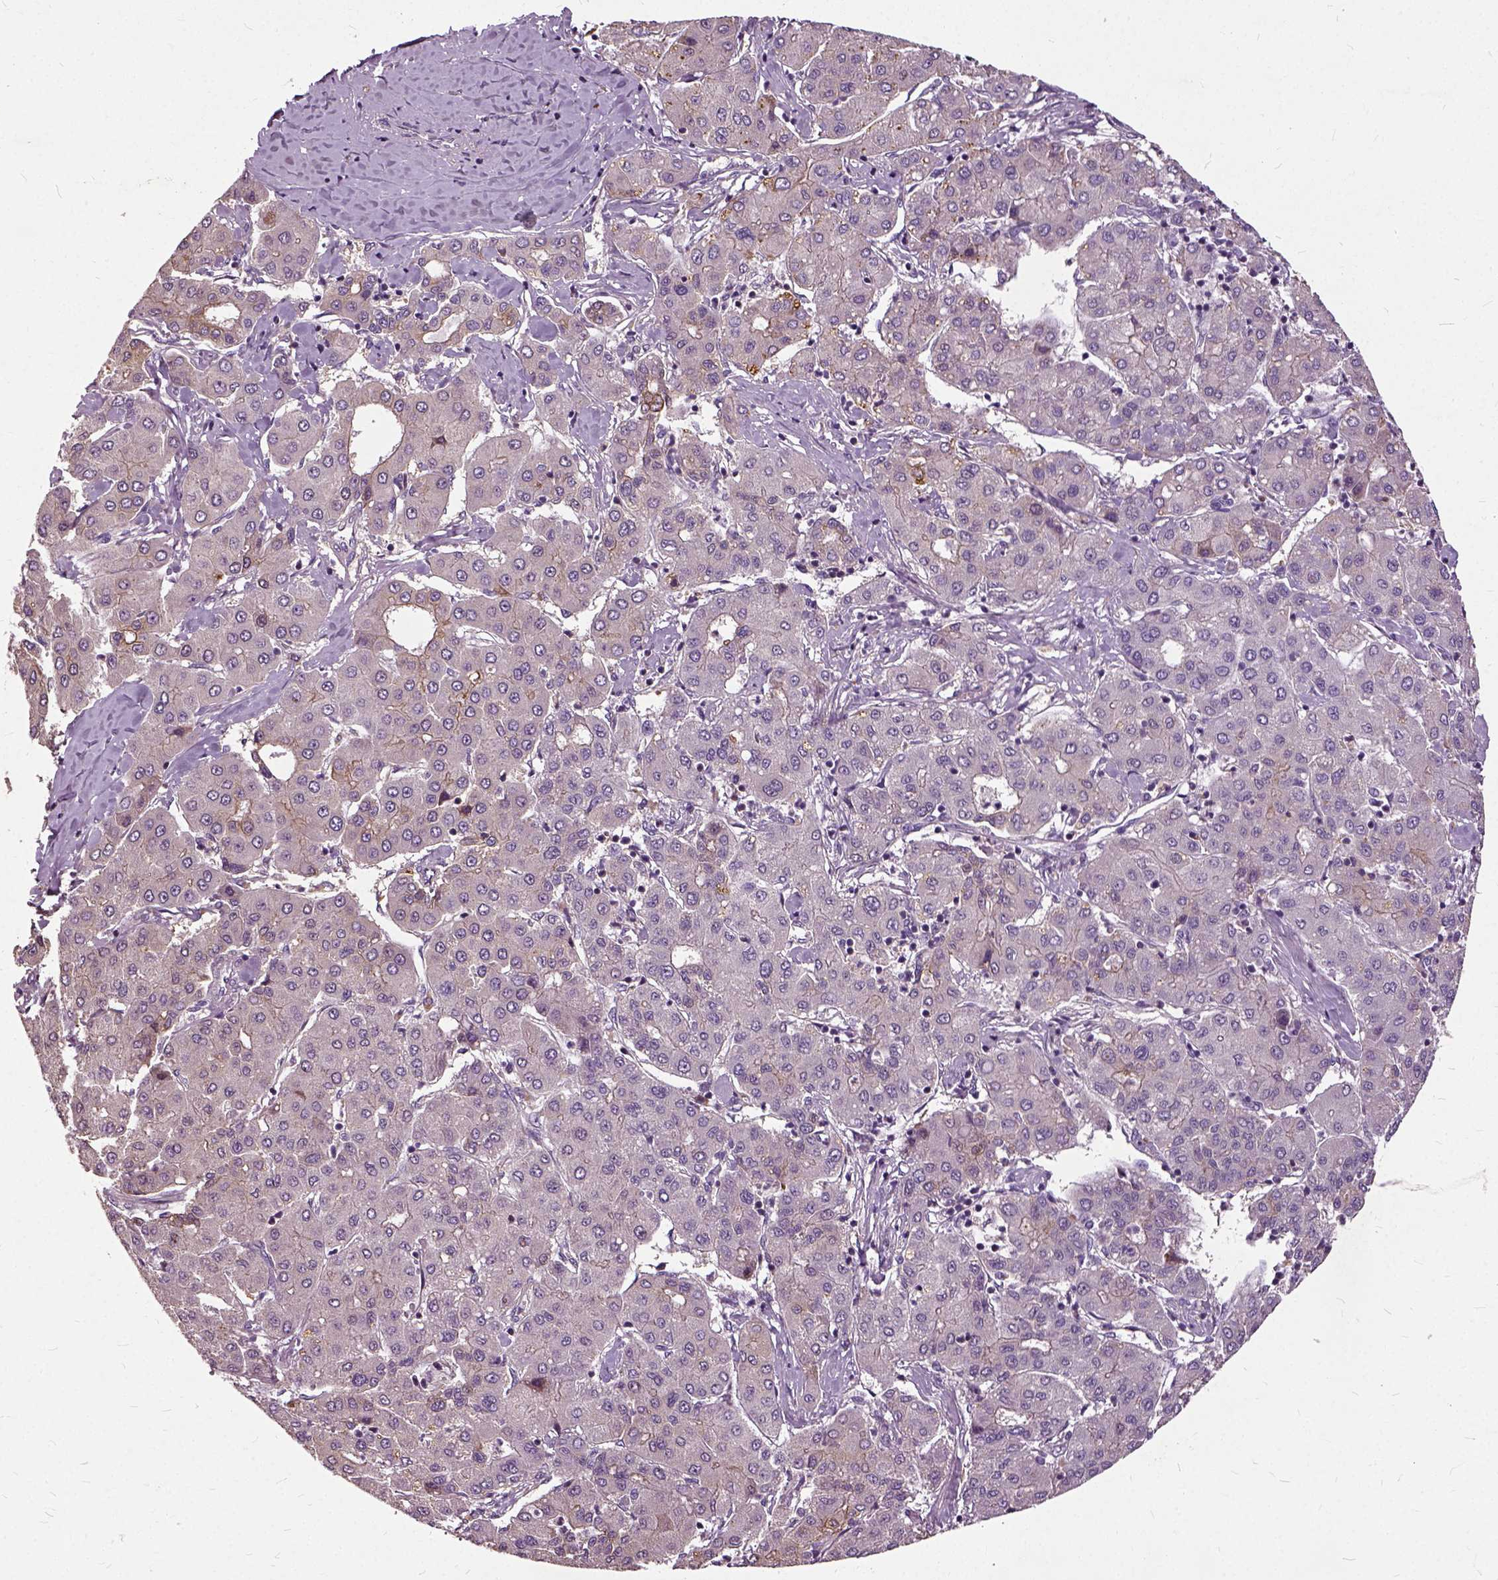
{"staining": {"intensity": "negative", "quantity": "none", "location": "none"}, "tissue": "liver cancer", "cell_type": "Tumor cells", "image_type": "cancer", "snomed": [{"axis": "morphology", "description": "Carcinoma, Hepatocellular, NOS"}, {"axis": "topography", "description": "Liver"}], "caption": "A photomicrograph of liver cancer stained for a protein demonstrates no brown staining in tumor cells.", "gene": "ILRUN", "patient": {"sex": "male", "age": 65}}